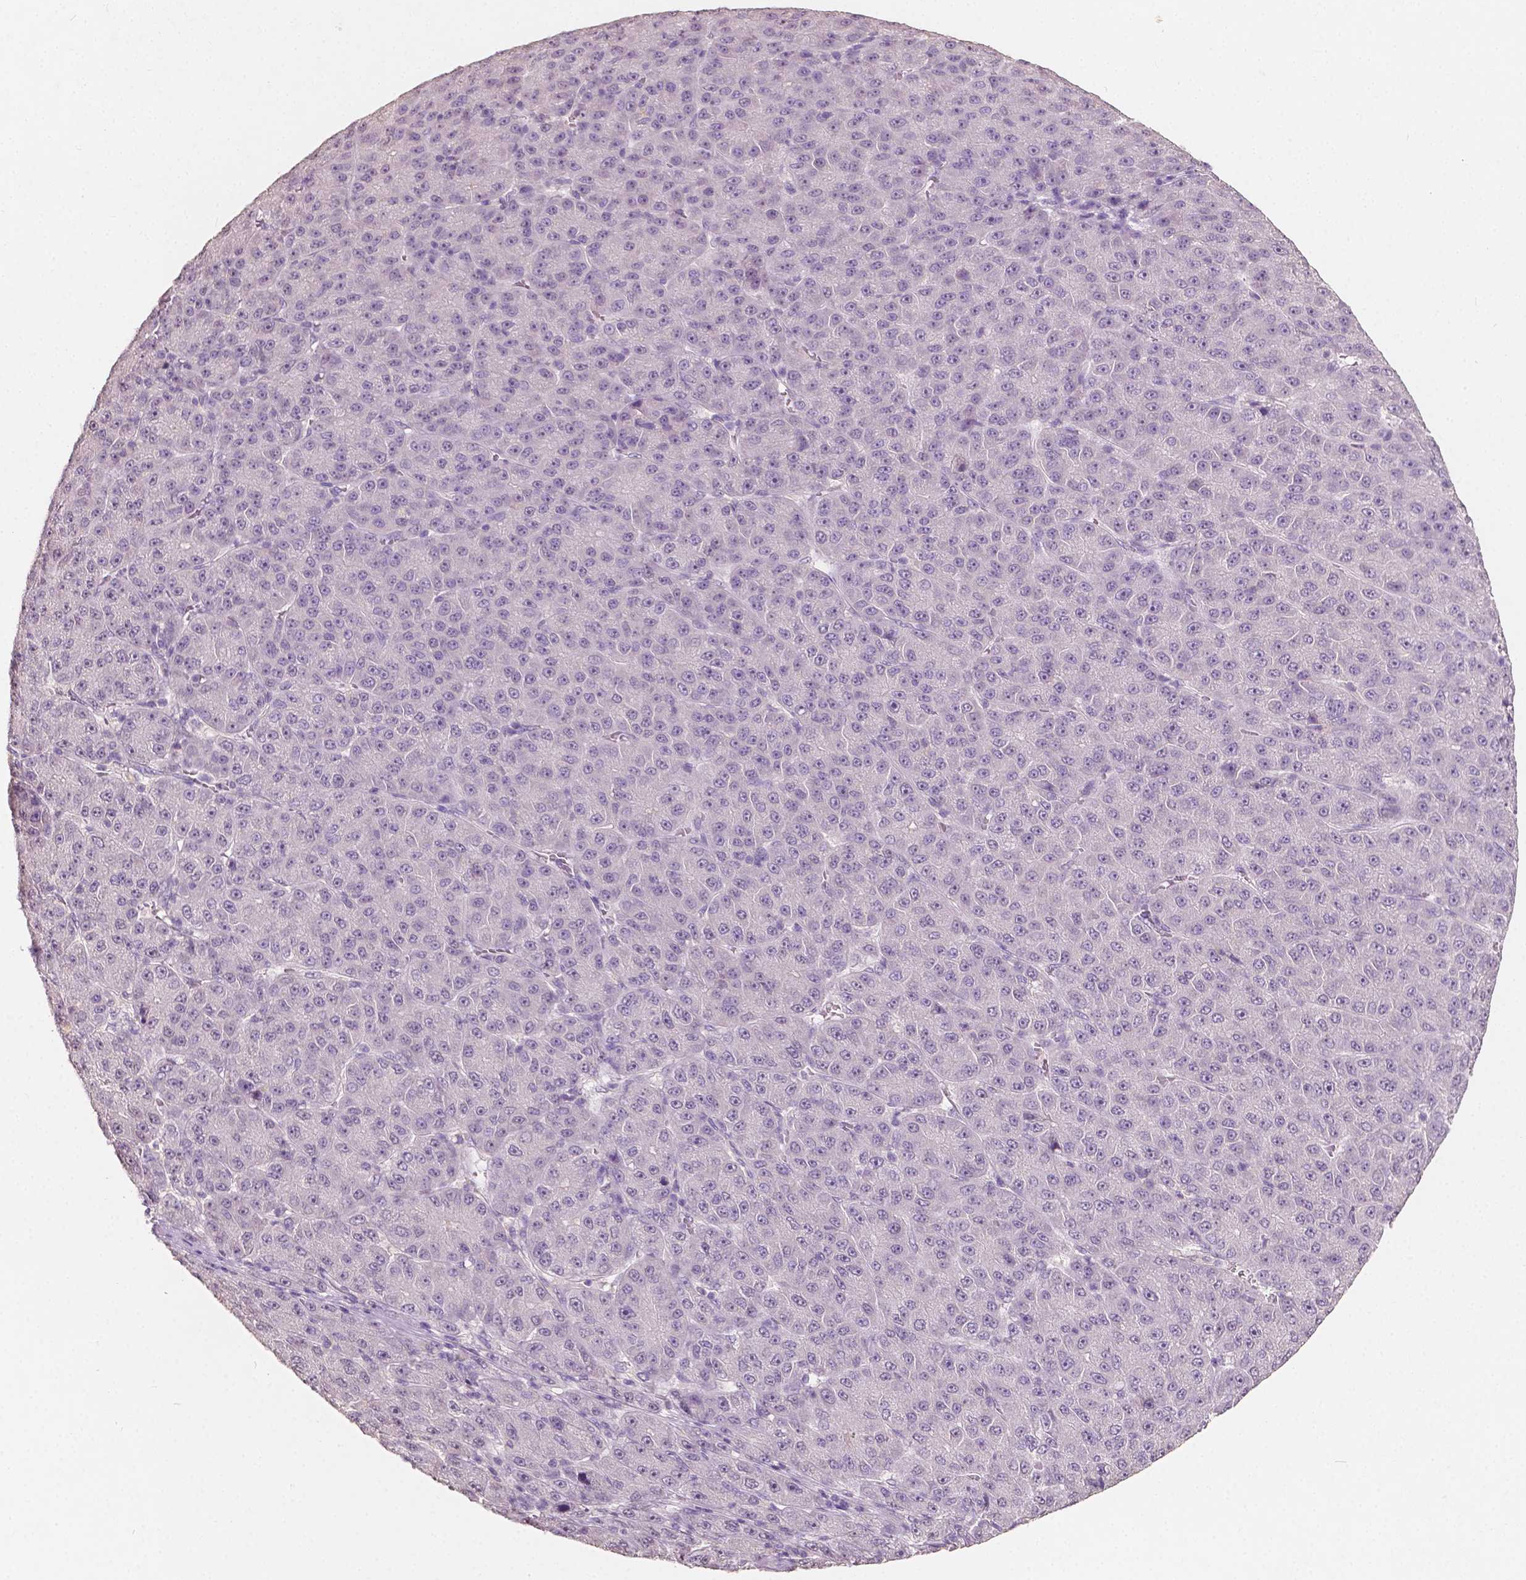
{"staining": {"intensity": "negative", "quantity": "none", "location": "none"}, "tissue": "liver cancer", "cell_type": "Tumor cells", "image_type": "cancer", "snomed": [{"axis": "morphology", "description": "Carcinoma, Hepatocellular, NOS"}, {"axis": "topography", "description": "Liver"}], "caption": "An image of hepatocellular carcinoma (liver) stained for a protein shows no brown staining in tumor cells.", "gene": "SOX15", "patient": {"sex": "male", "age": 67}}